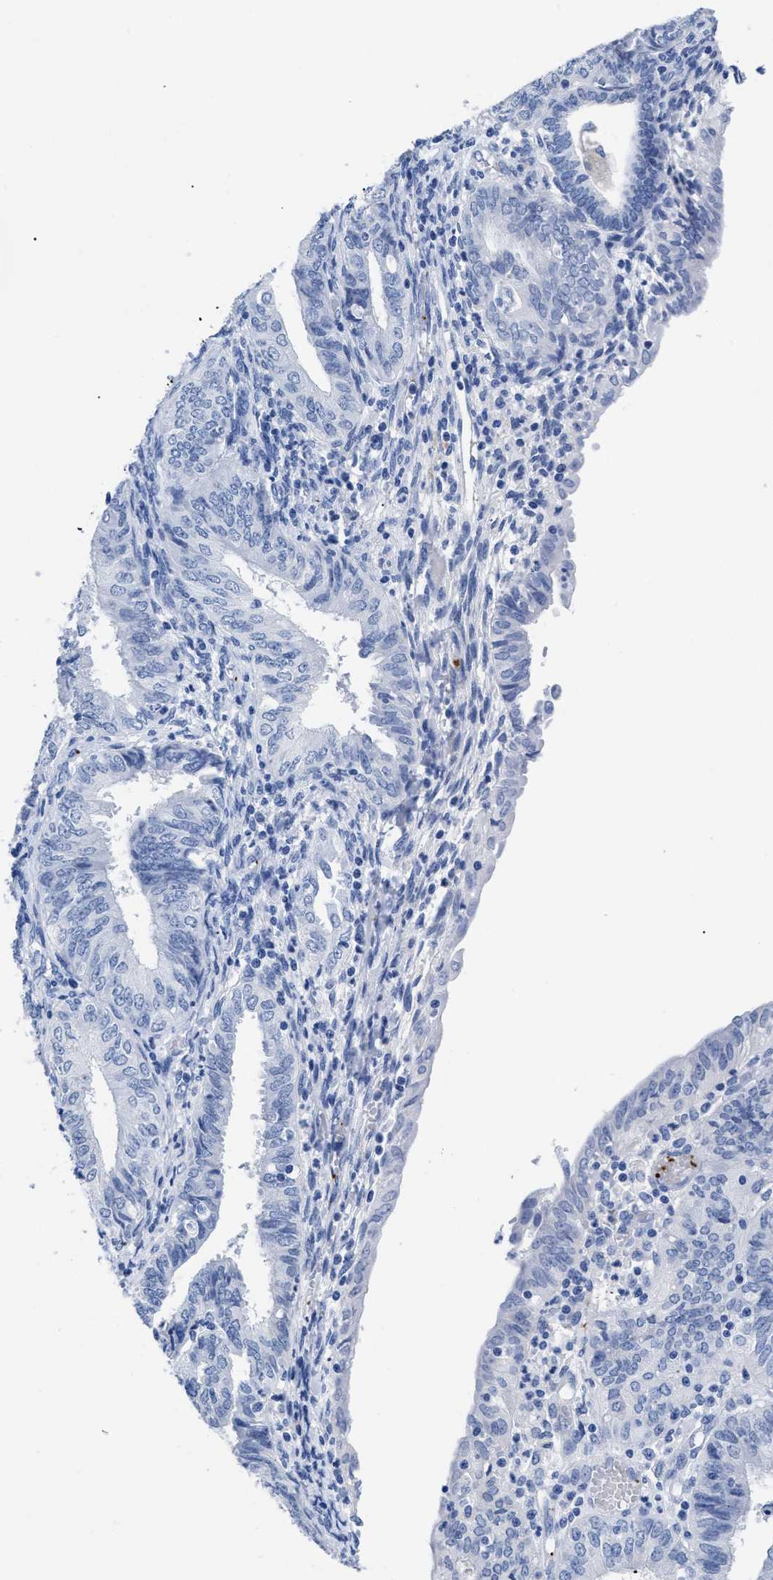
{"staining": {"intensity": "negative", "quantity": "none", "location": "none"}, "tissue": "endometrial cancer", "cell_type": "Tumor cells", "image_type": "cancer", "snomed": [{"axis": "morphology", "description": "Adenocarcinoma, NOS"}, {"axis": "topography", "description": "Endometrium"}], "caption": "Adenocarcinoma (endometrial) was stained to show a protein in brown. There is no significant positivity in tumor cells. Brightfield microscopy of immunohistochemistry stained with DAB (brown) and hematoxylin (blue), captured at high magnification.", "gene": "TREML1", "patient": {"sex": "female", "age": 58}}